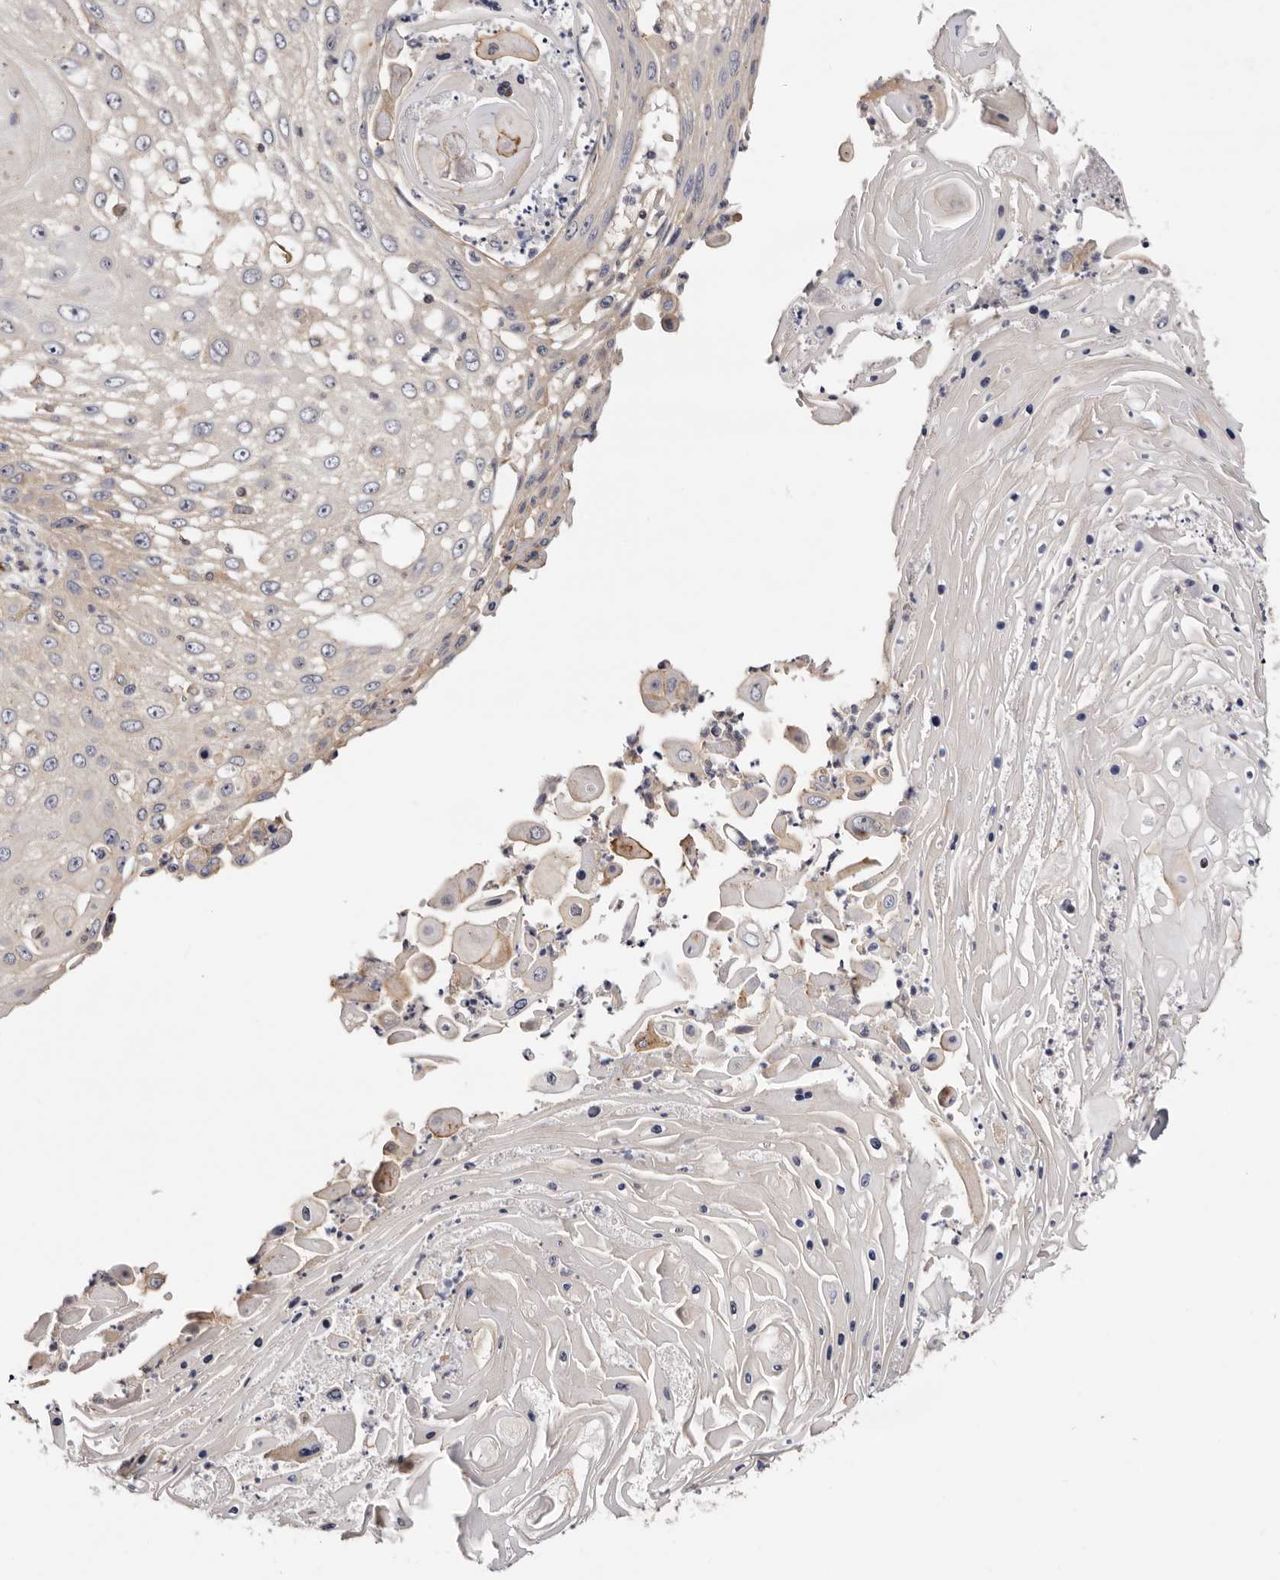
{"staining": {"intensity": "negative", "quantity": "none", "location": "none"}, "tissue": "skin cancer", "cell_type": "Tumor cells", "image_type": "cancer", "snomed": [{"axis": "morphology", "description": "Squamous cell carcinoma, NOS"}, {"axis": "topography", "description": "Skin"}], "caption": "This is an immunohistochemistry (IHC) image of skin cancer. There is no staining in tumor cells.", "gene": "PANK4", "patient": {"sex": "female", "age": 44}}